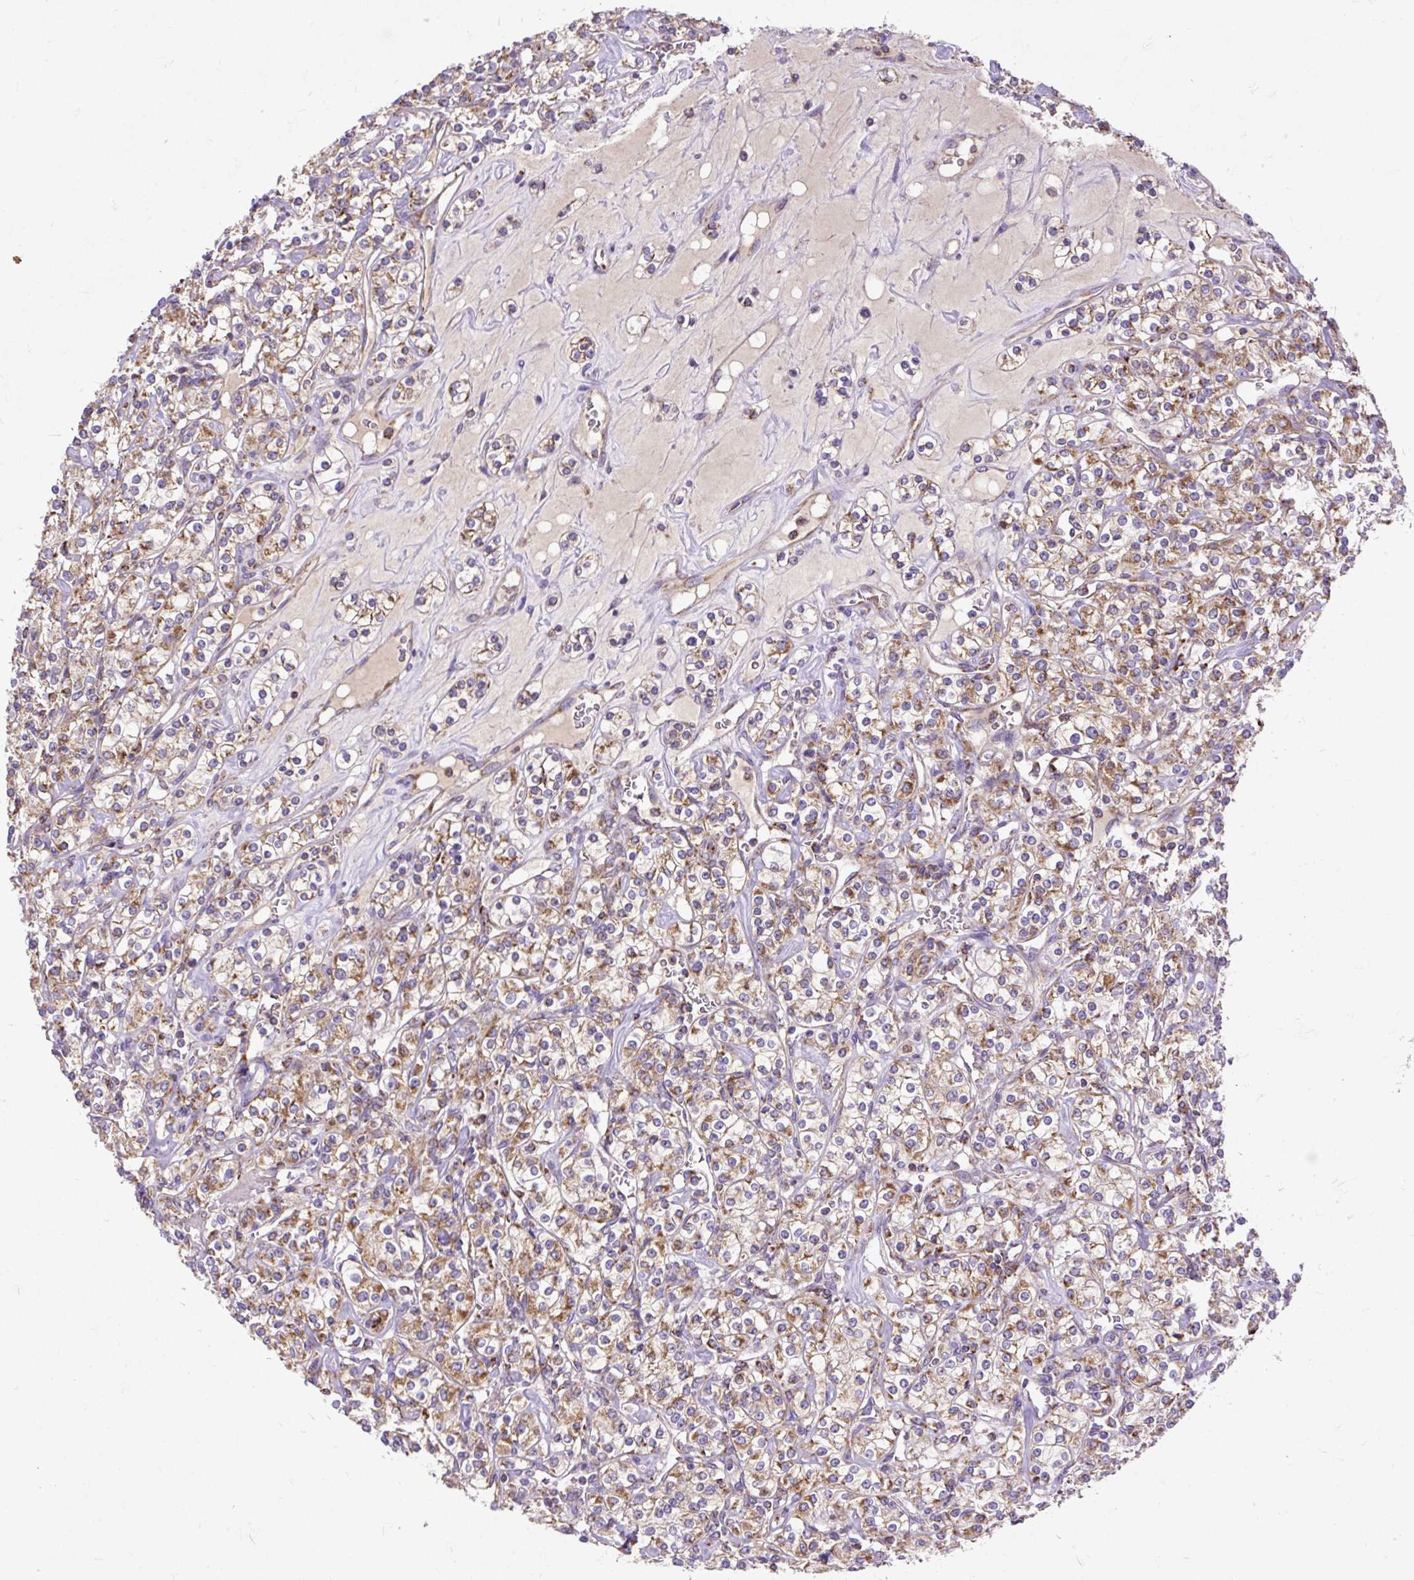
{"staining": {"intensity": "moderate", "quantity": ">75%", "location": "cytoplasmic/membranous"}, "tissue": "renal cancer", "cell_type": "Tumor cells", "image_type": "cancer", "snomed": [{"axis": "morphology", "description": "Adenocarcinoma, NOS"}, {"axis": "topography", "description": "Kidney"}], "caption": "A photomicrograph of renal cancer stained for a protein exhibits moderate cytoplasmic/membranous brown staining in tumor cells. Nuclei are stained in blue.", "gene": "TOMM40", "patient": {"sex": "male", "age": 77}}